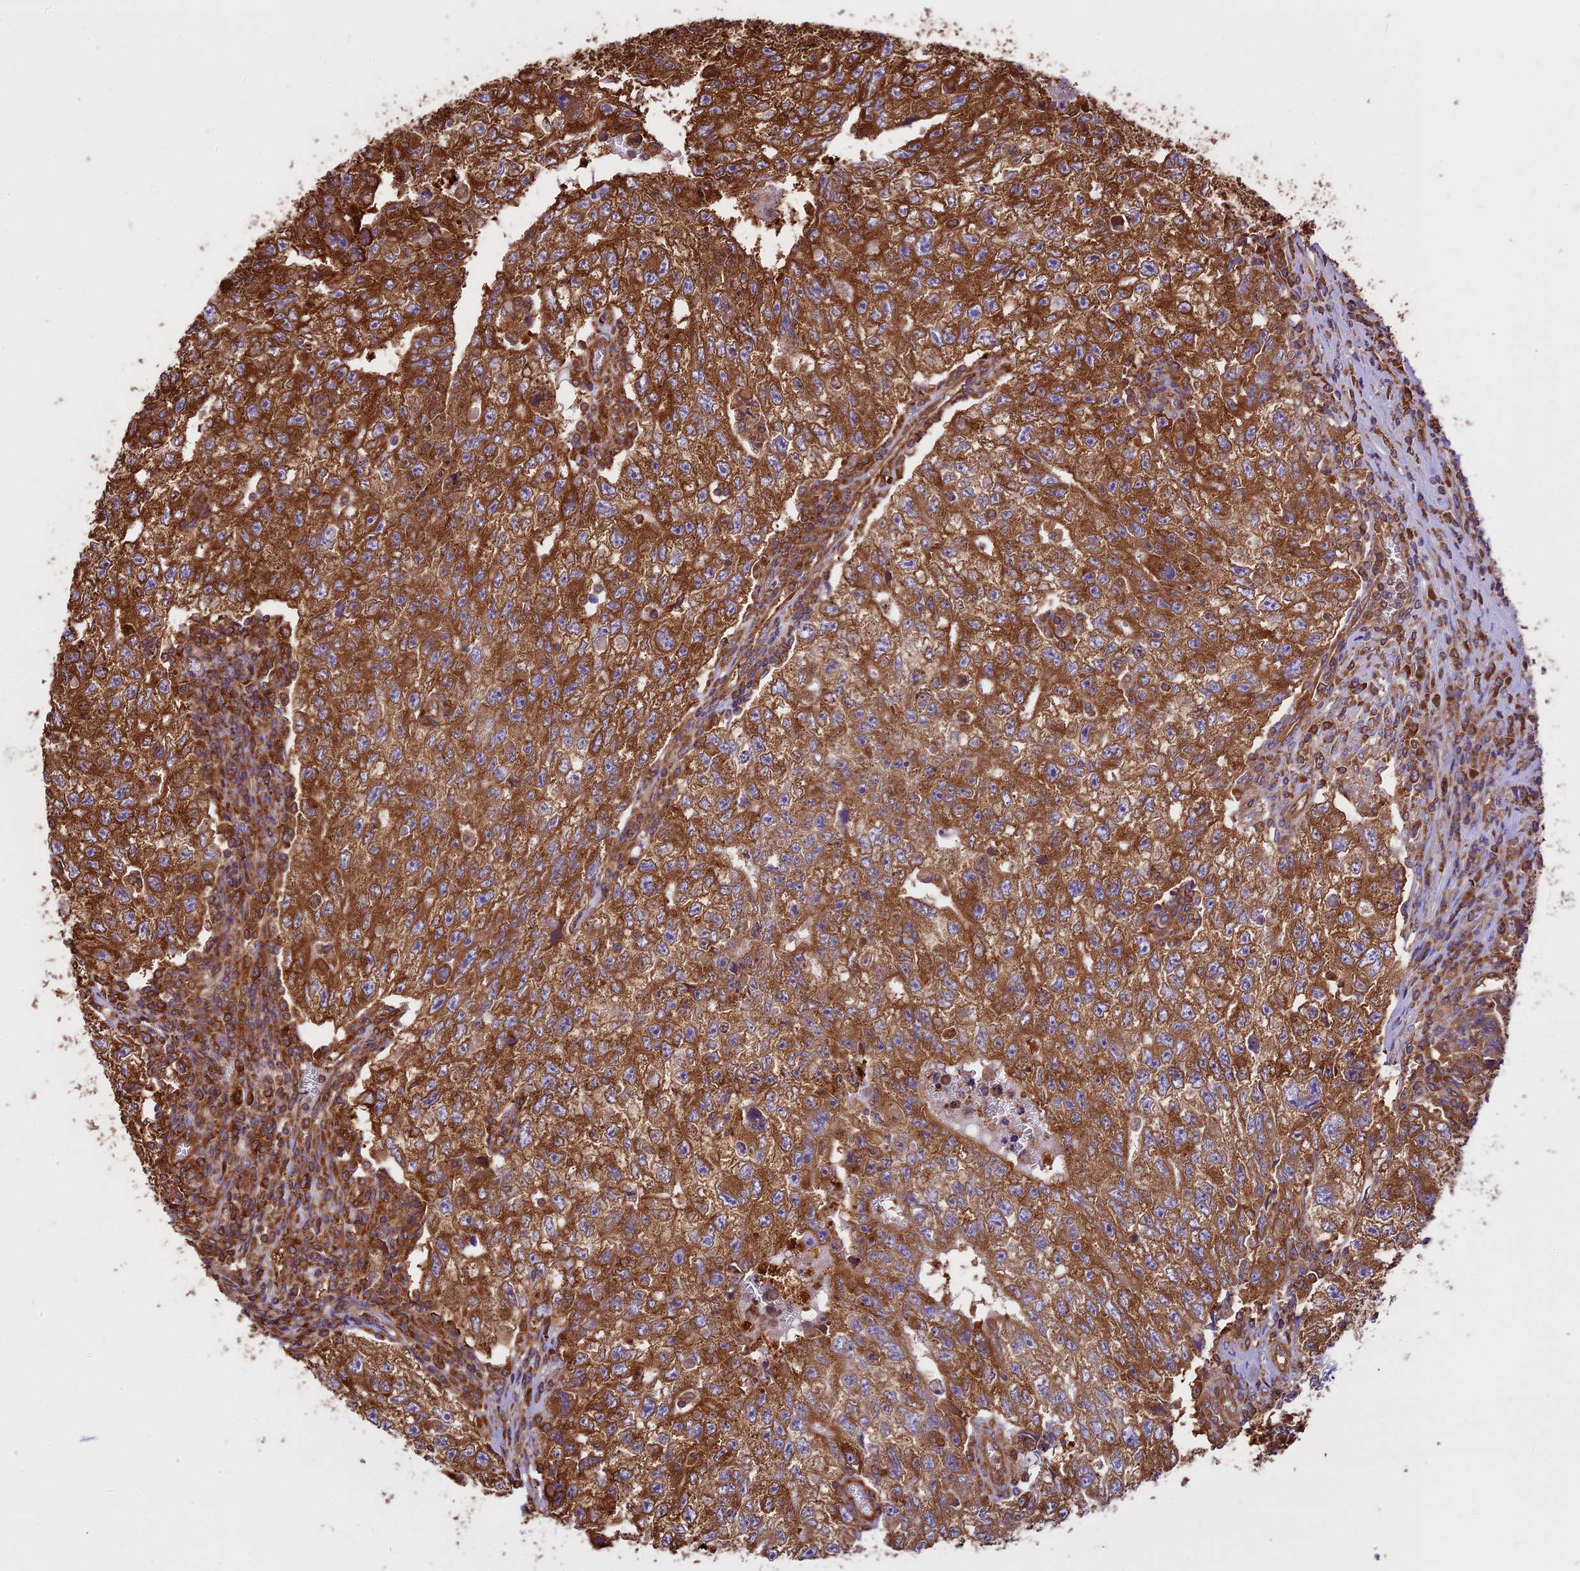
{"staining": {"intensity": "strong", "quantity": ">75%", "location": "cytoplasmic/membranous"}, "tissue": "testis cancer", "cell_type": "Tumor cells", "image_type": "cancer", "snomed": [{"axis": "morphology", "description": "Carcinoma, Embryonal, NOS"}, {"axis": "topography", "description": "Testis"}], "caption": "There is high levels of strong cytoplasmic/membranous positivity in tumor cells of testis cancer, as demonstrated by immunohistochemical staining (brown color).", "gene": "KARS1", "patient": {"sex": "male", "age": 17}}